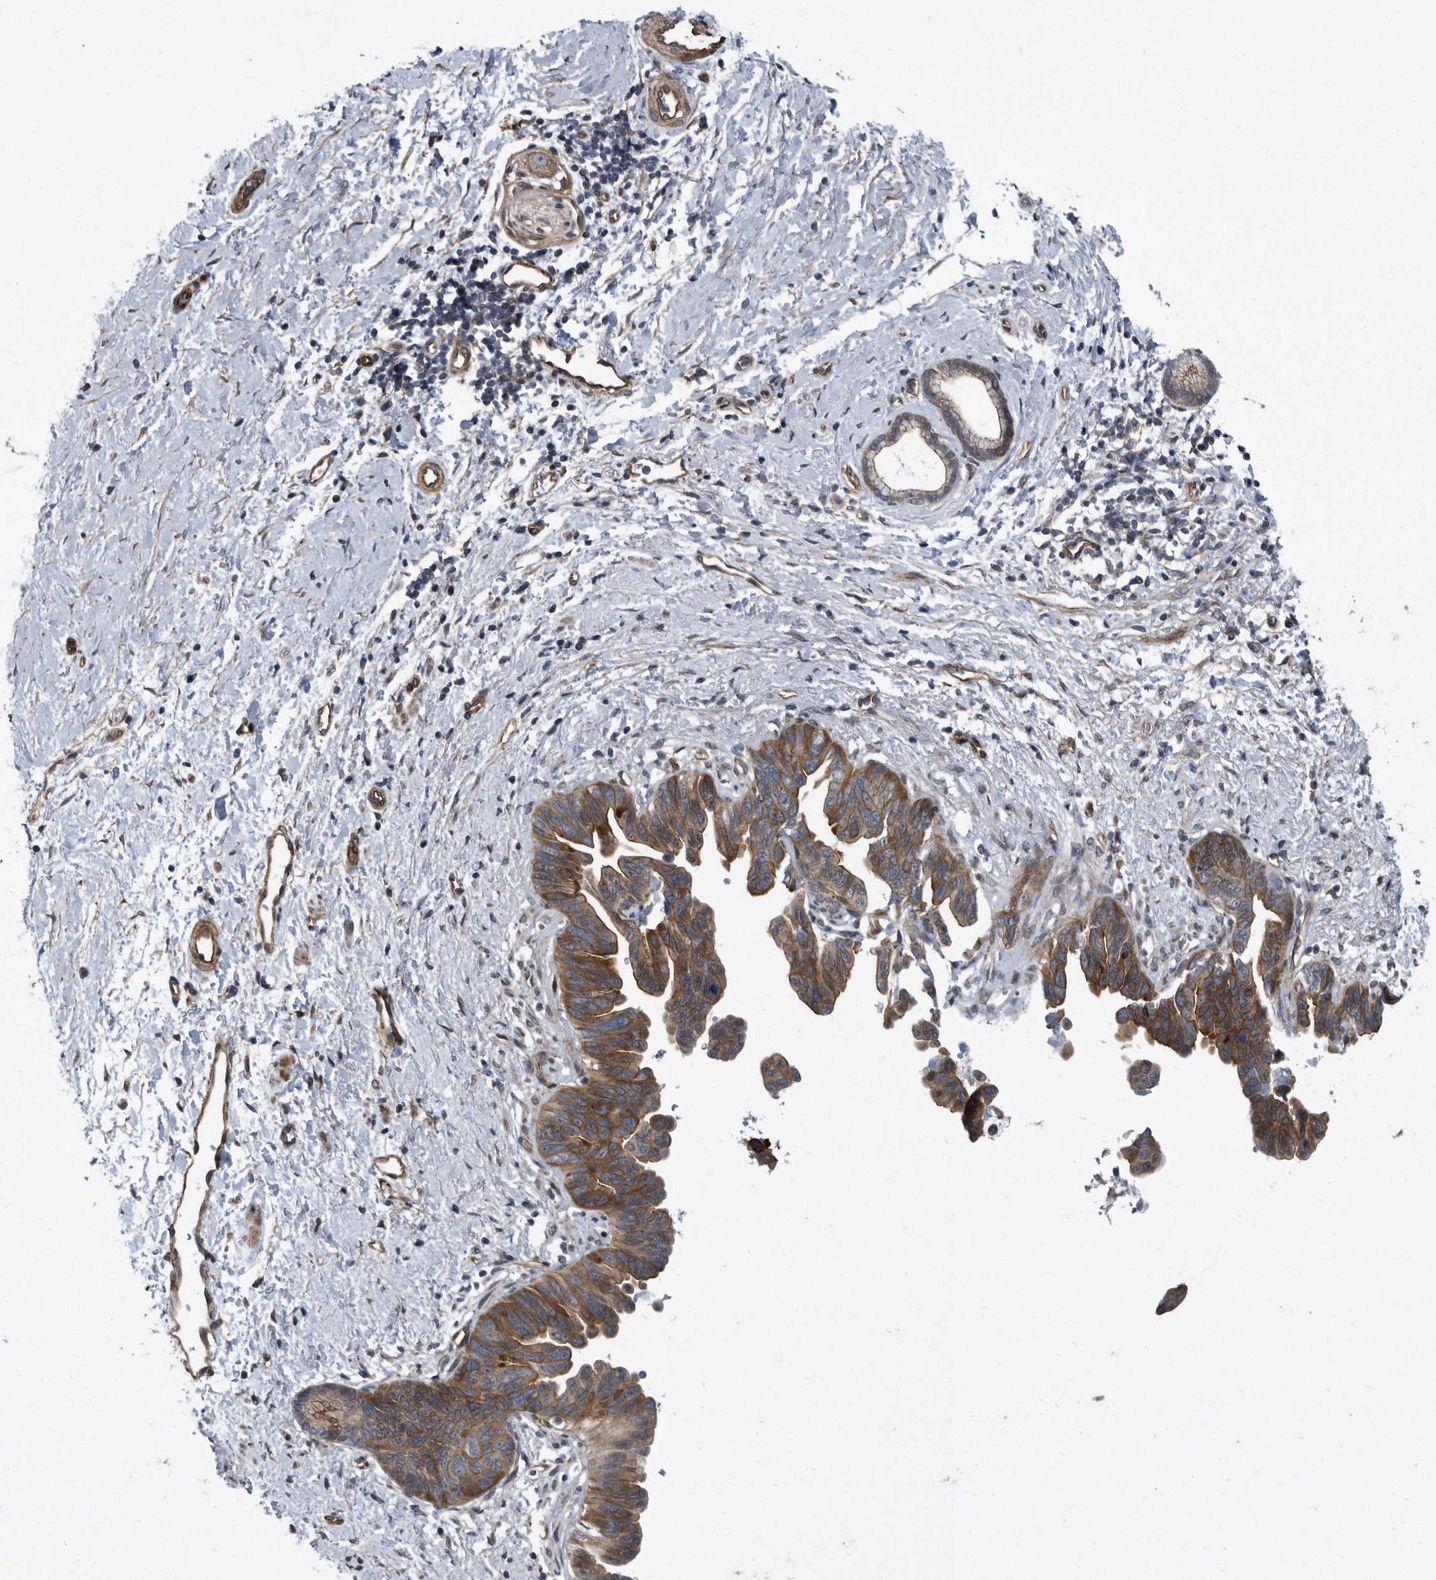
{"staining": {"intensity": "moderate", "quantity": ">75%", "location": "cytoplasmic/membranous"}, "tissue": "pancreatic cancer", "cell_type": "Tumor cells", "image_type": "cancer", "snomed": [{"axis": "morphology", "description": "Adenocarcinoma, NOS"}, {"axis": "topography", "description": "Pancreas"}], "caption": "A brown stain labels moderate cytoplasmic/membranous positivity of a protein in adenocarcinoma (pancreatic) tumor cells. (DAB = brown stain, brightfield microscopy at high magnification).", "gene": "ARMCX1", "patient": {"sex": "female", "age": 72}}